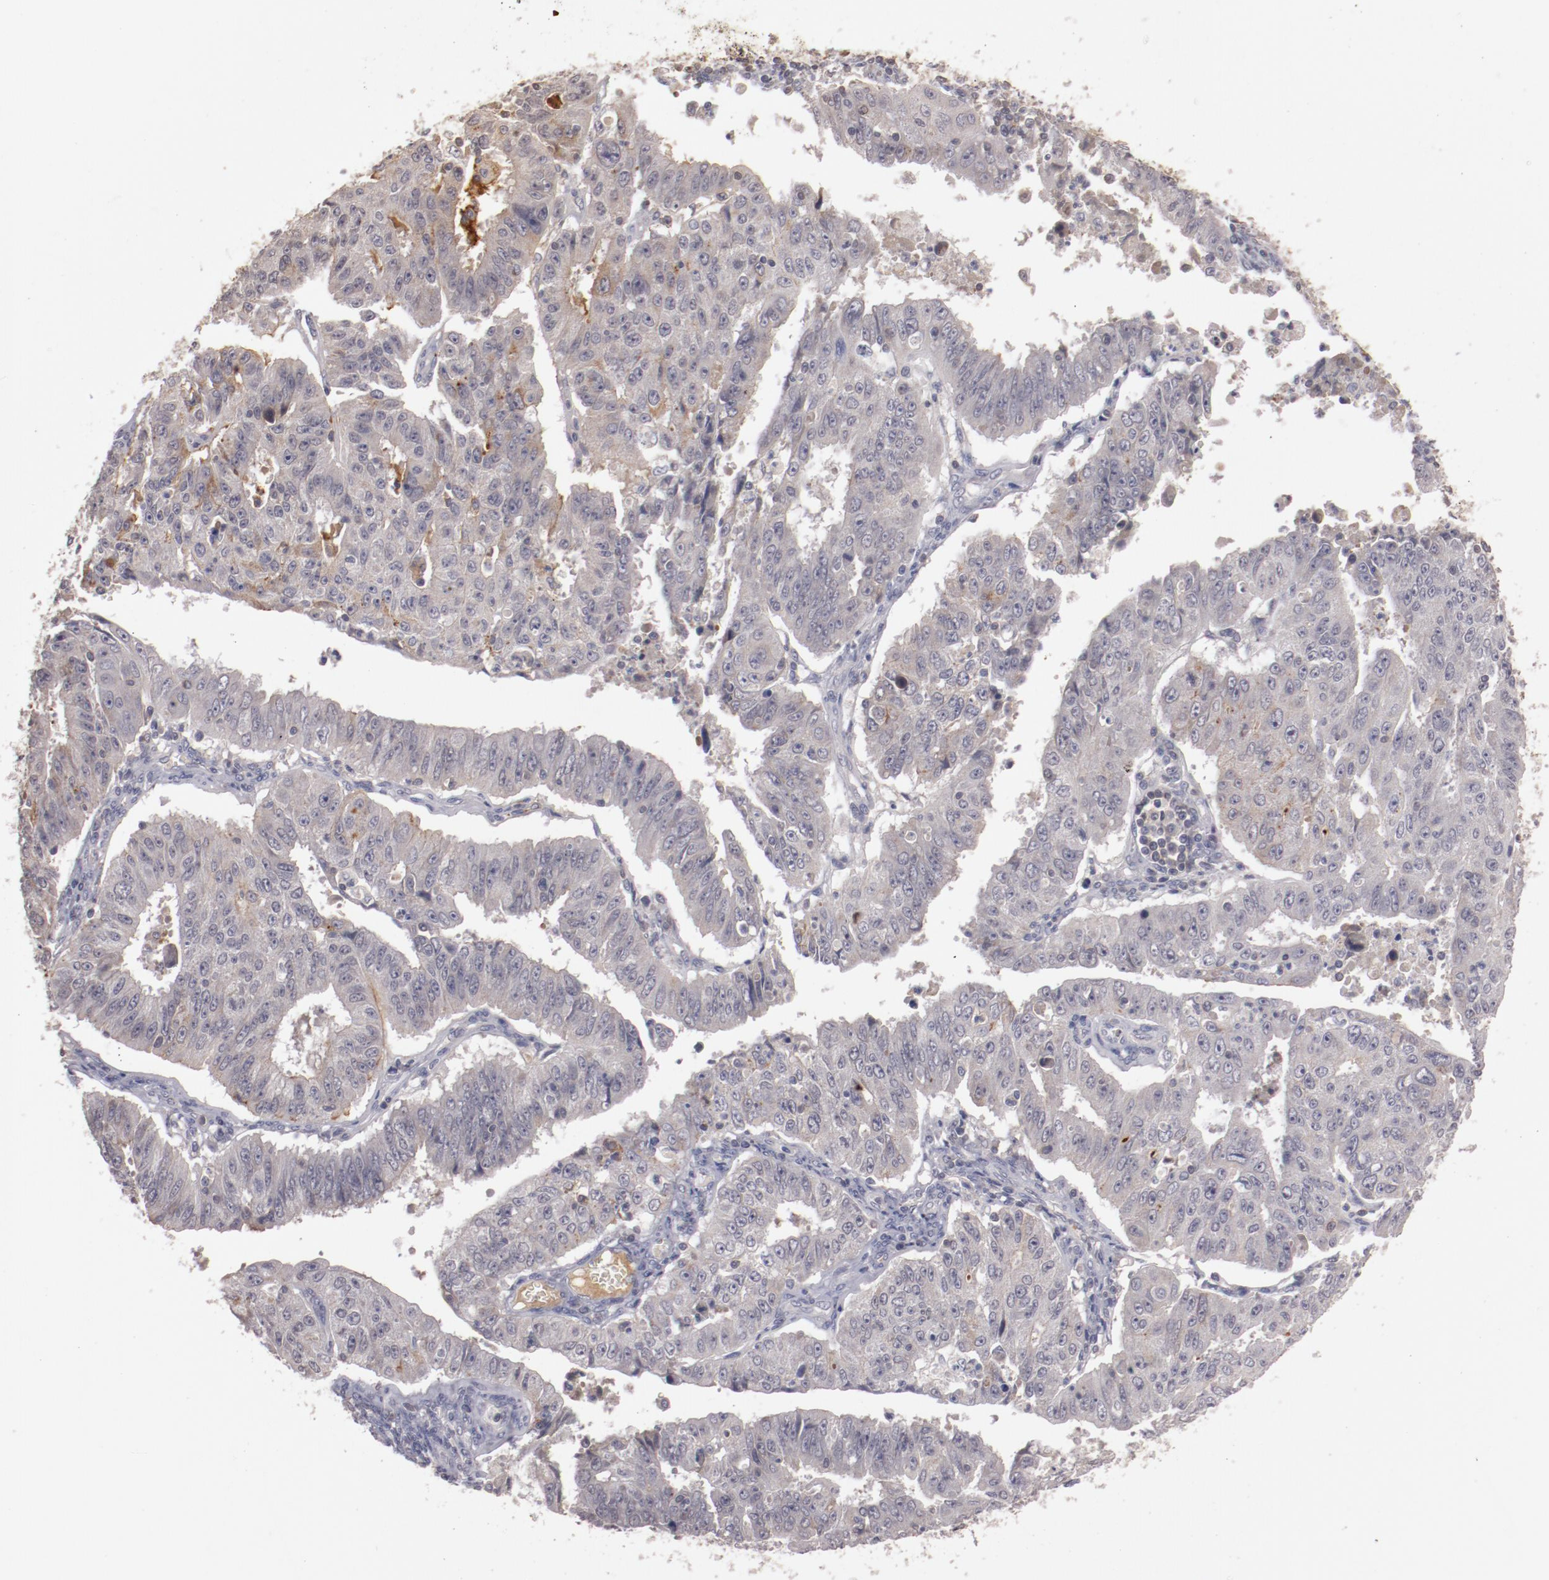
{"staining": {"intensity": "negative", "quantity": "none", "location": "none"}, "tissue": "endometrial cancer", "cell_type": "Tumor cells", "image_type": "cancer", "snomed": [{"axis": "morphology", "description": "Adenocarcinoma, NOS"}, {"axis": "topography", "description": "Endometrium"}], "caption": "Tumor cells show no significant positivity in endometrial adenocarcinoma.", "gene": "MBL2", "patient": {"sex": "female", "age": 42}}